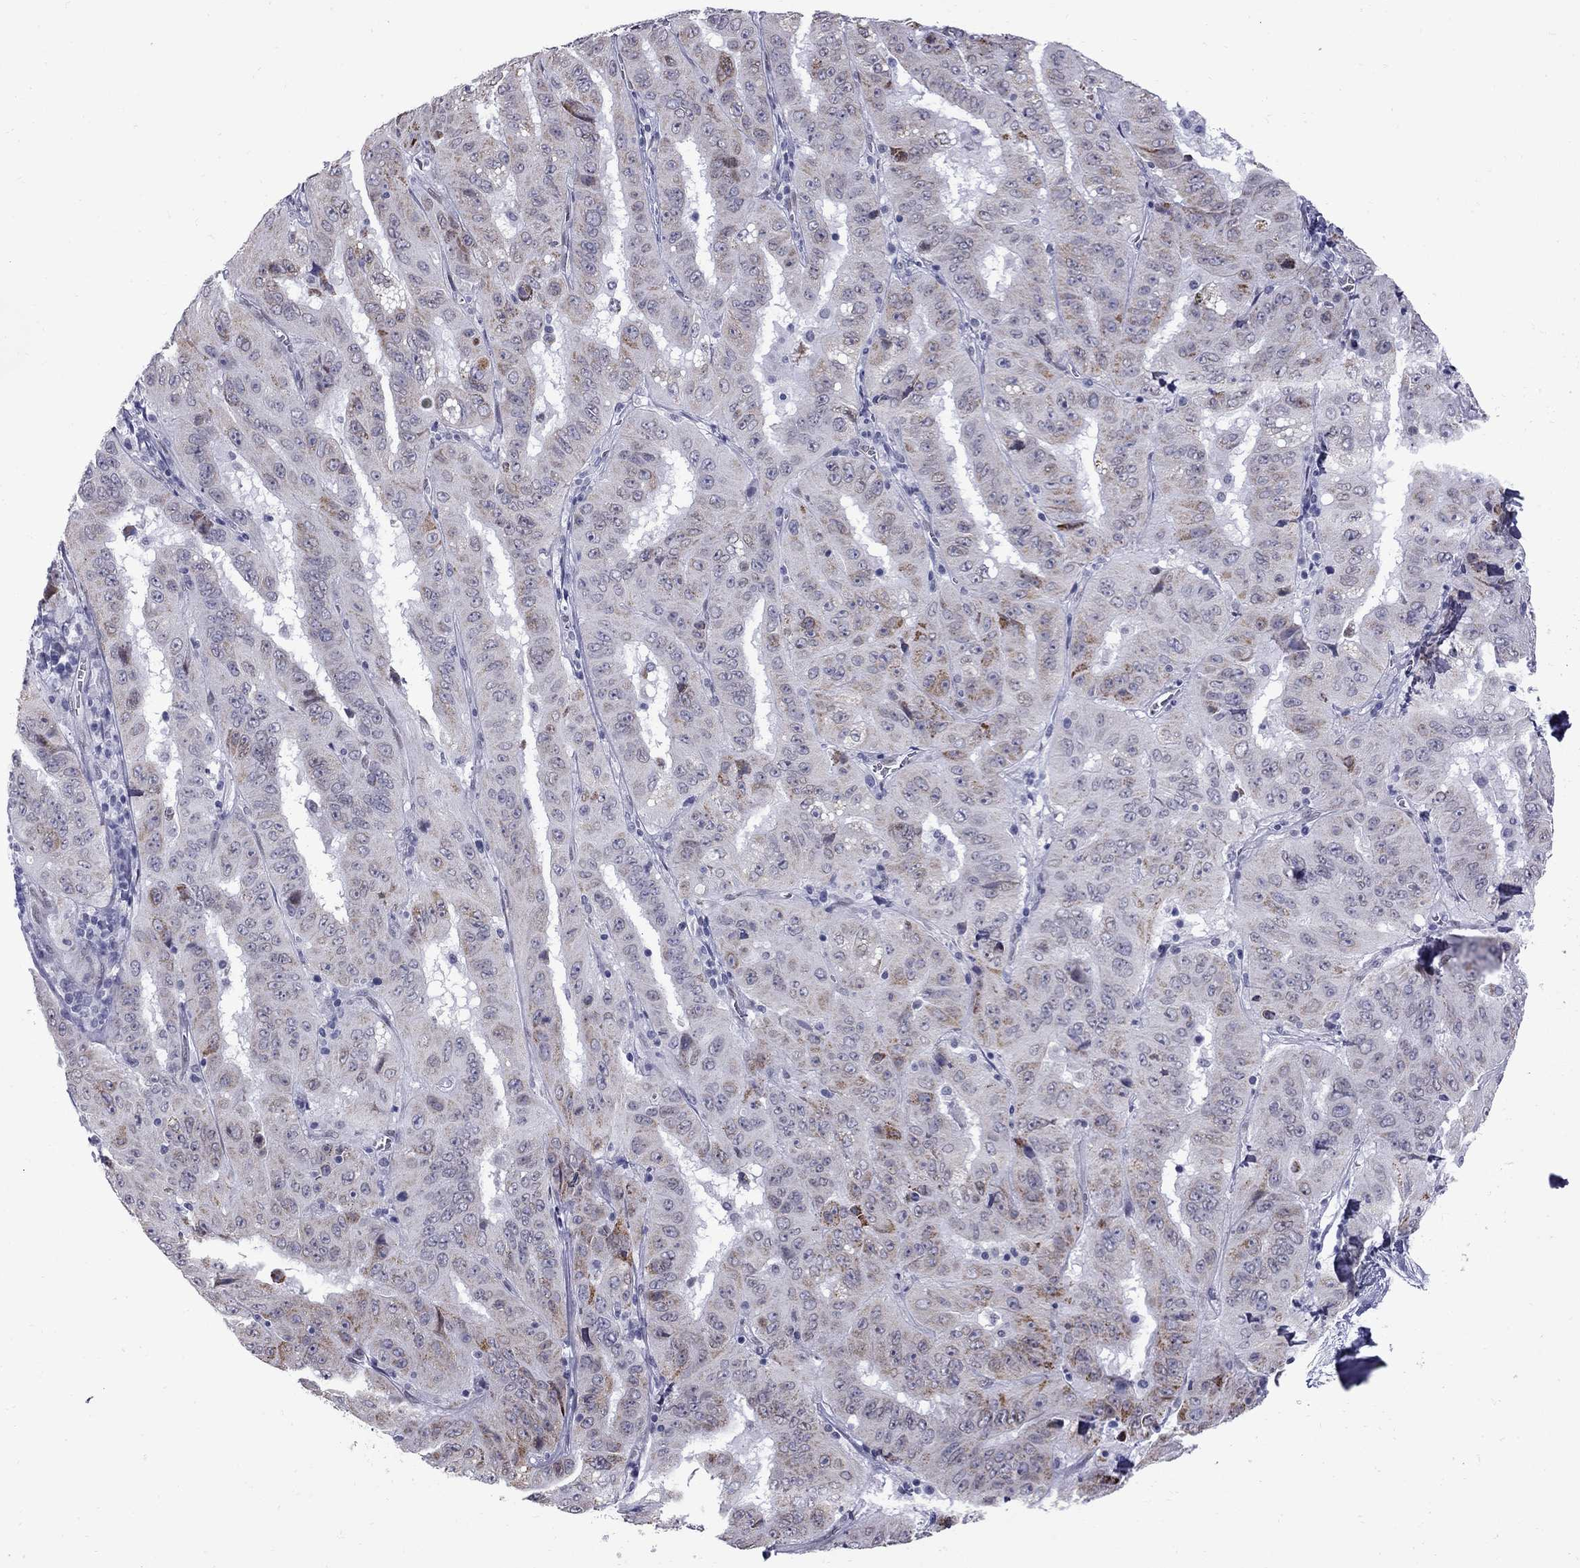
{"staining": {"intensity": "moderate", "quantity": "<25%", "location": "cytoplasmic/membranous"}, "tissue": "pancreatic cancer", "cell_type": "Tumor cells", "image_type": "cancer", "snomed": [{"axis": "morphology", "description": "Adenocarcinoma, NOS"}, {"axis": "topography", "description": "Pancreas"}], "caption": "Protein expression analysis of pancreatic cancer displays moderate cytoplasmic/membranous positivity in about <25% of tumor cells. (IHC, brightfield microscopy, high magnification).", "gene": "CLTCL1", "patient": {"sex": "male", "age": 63}}